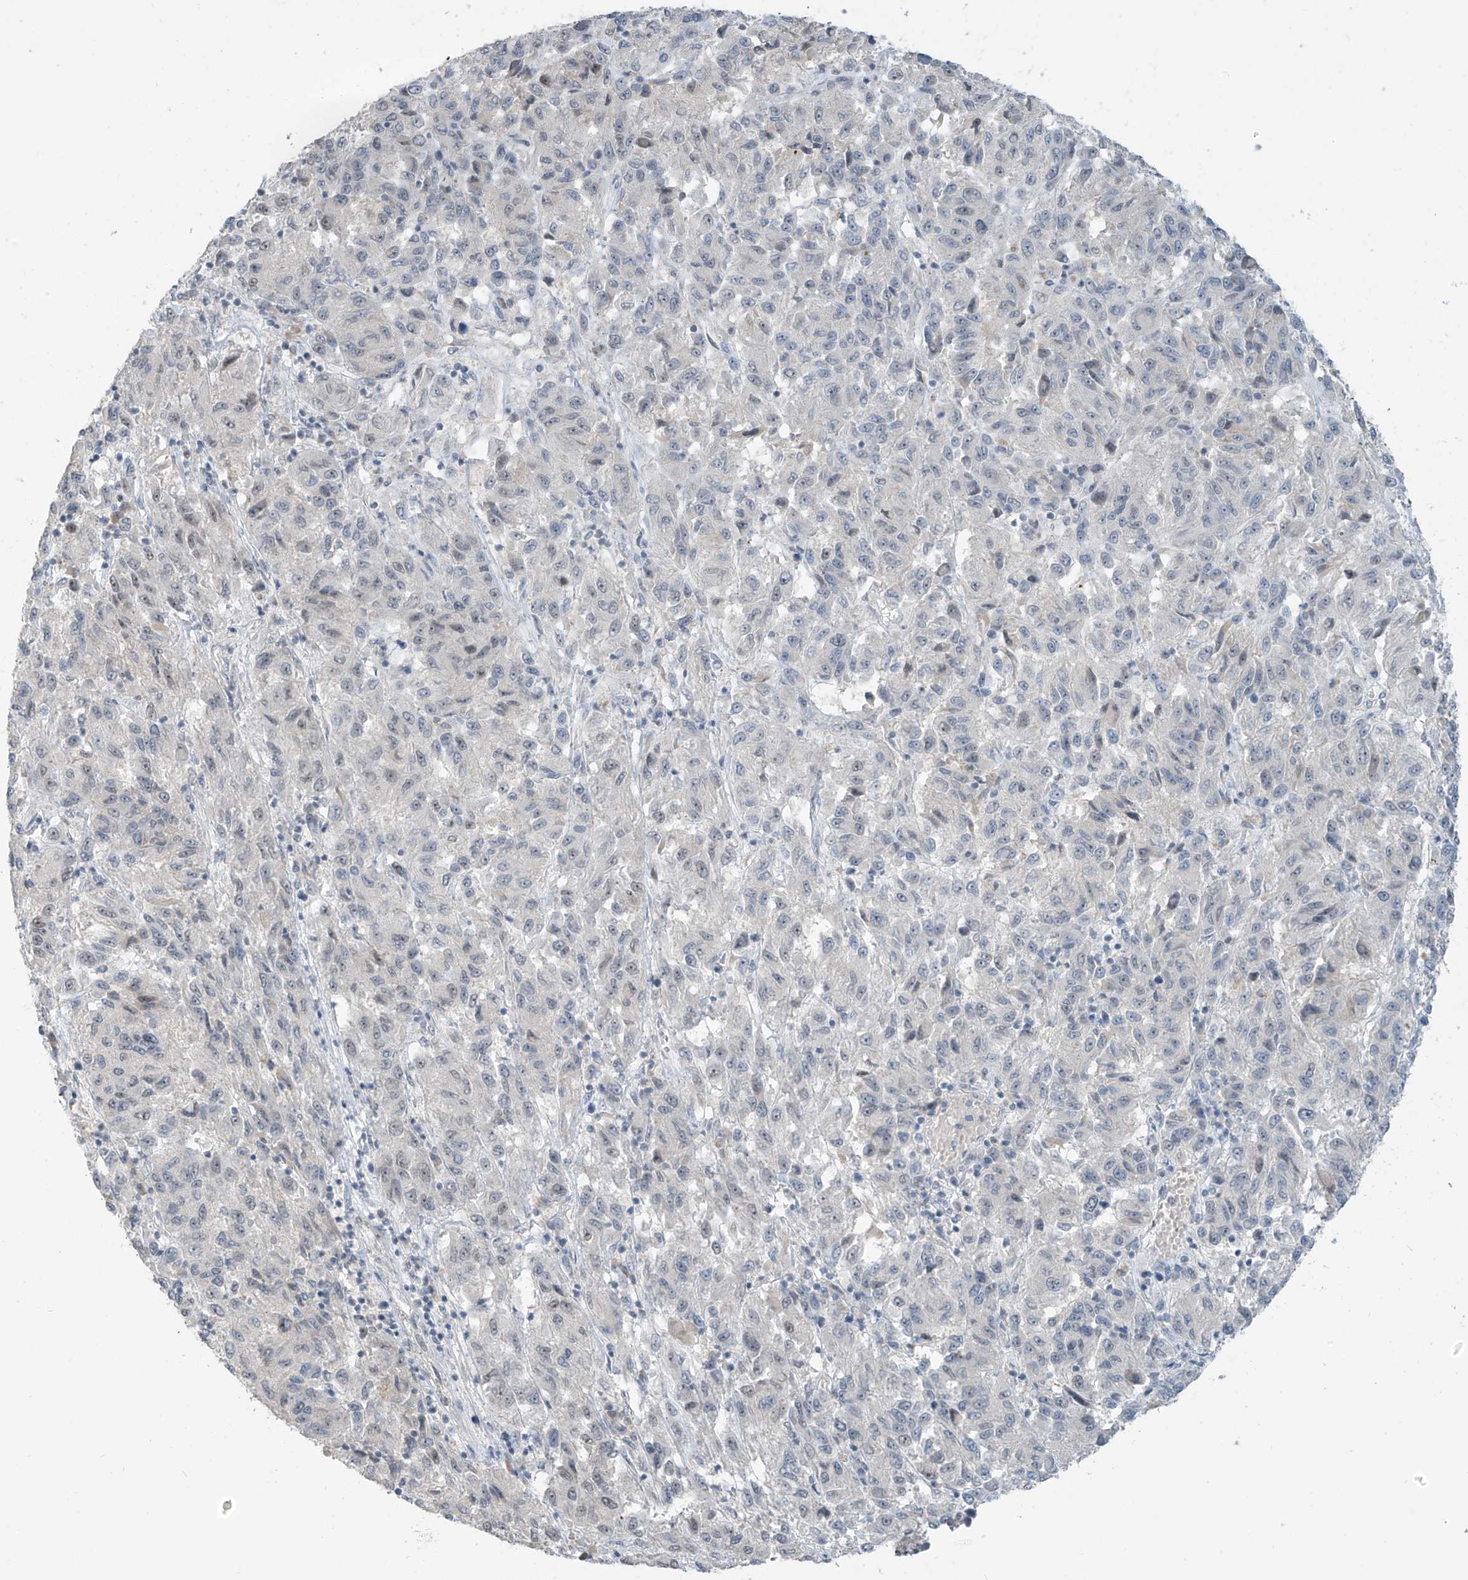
{"staining": {"intensity": "negative", "quantity": "none", "location": "none"}, "tissue": "melanoma", "cell_type": "Tumor cells", "image_type": "cancer", "snomed": [{"axis": "morphology", "description": "Malignant melanoma, Metastatic site"}, {"axis": "topography", "description": "Lung"}], "caption": "Immunohistochemistry photomicrograph of neoplastic tissue: malignant melanoma (metastatic site) stained with DAB displays no significant protein expression in tumor cells.", "gene": "METAP1D", "patient": {"sex": "male", "age": 64}}